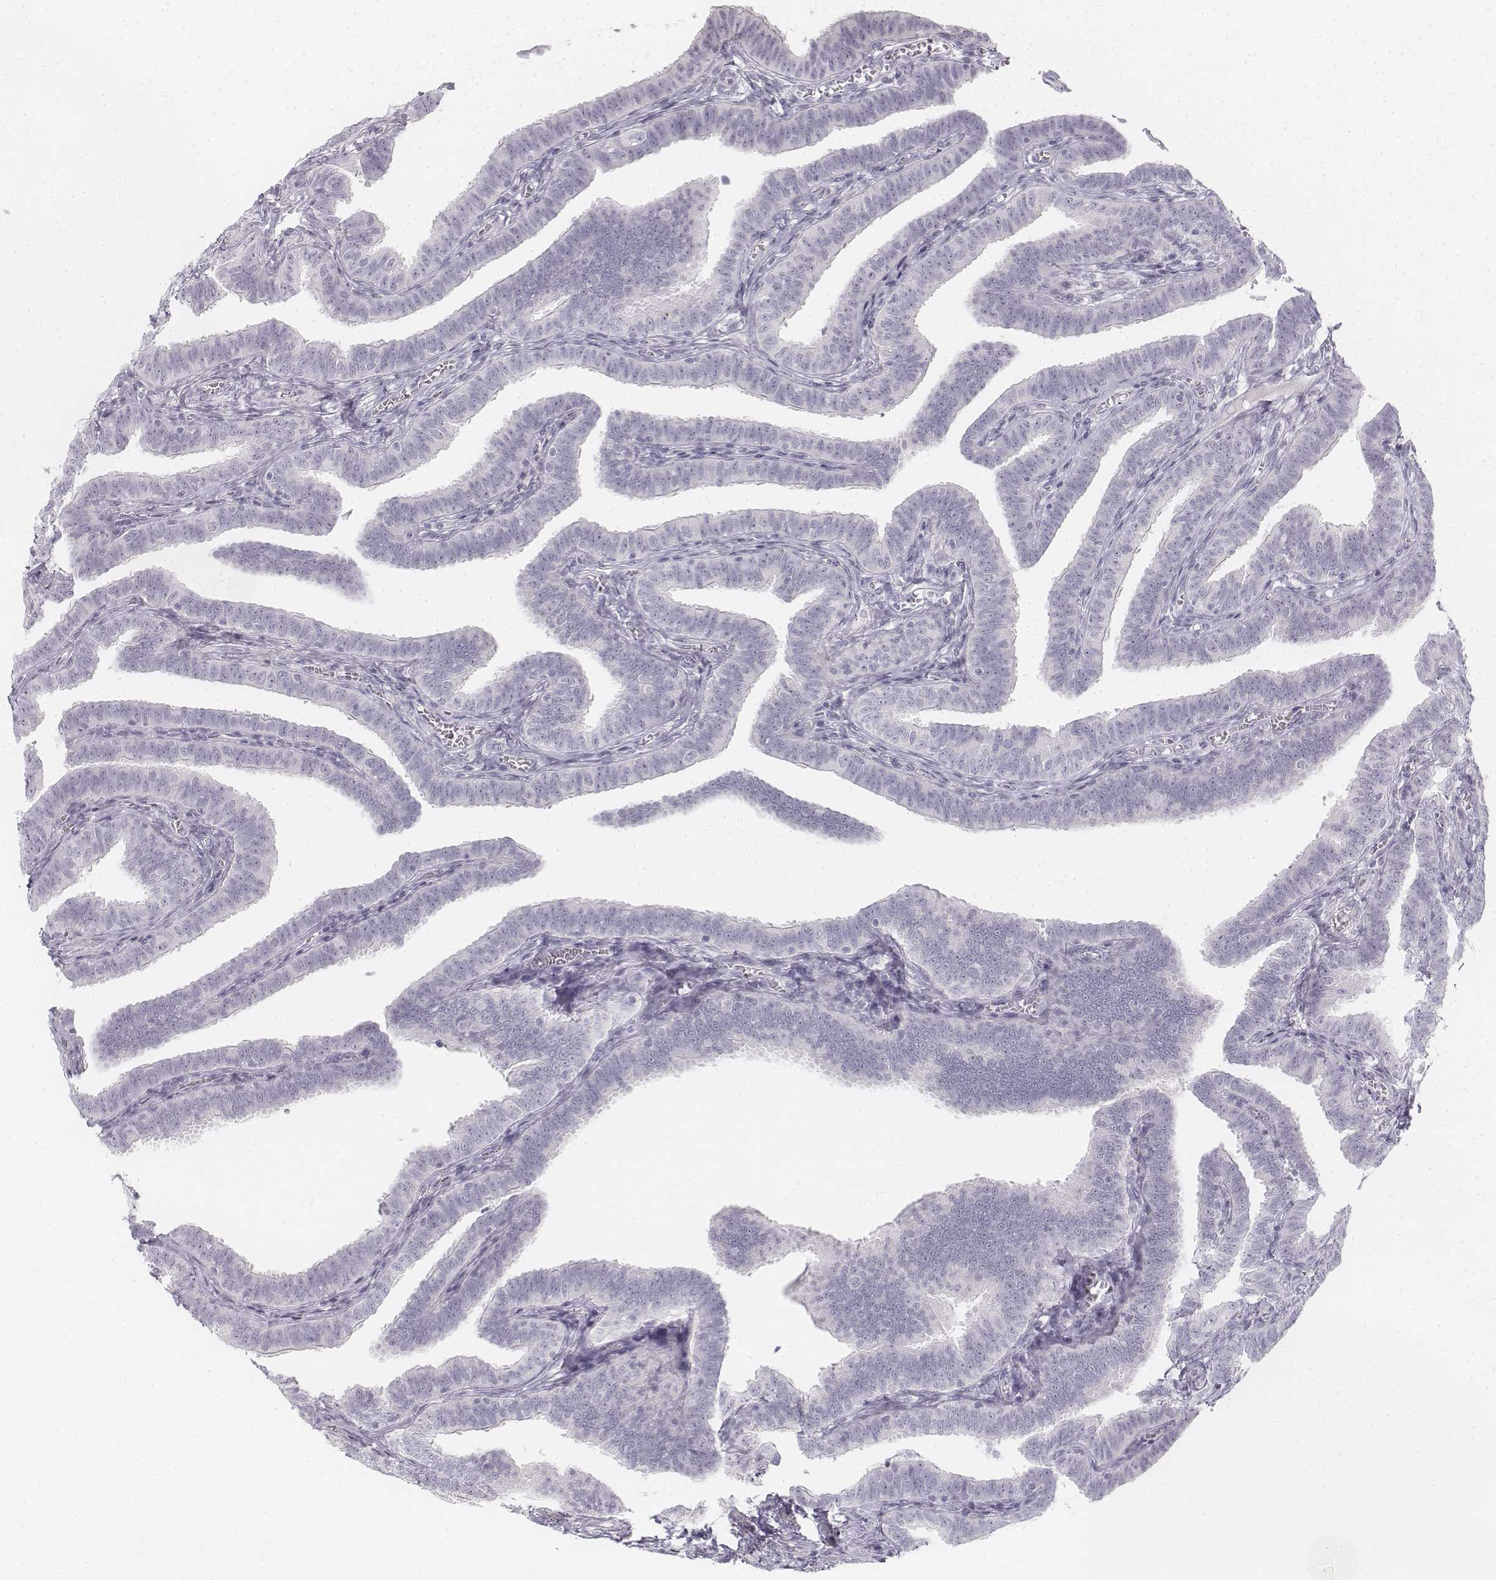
{"staining": {"intensity": "negative", "quantity": "none", "location": "none"}, "tissue": "fallopian tube", "cell_type": "Glandular cells", "image_type": "normal", "snomed": [{"axis": "morphology", "description": "Normal tissue, NOS"}, {"axis": "topography", "description": "Fallopian tube"}], "caption": "IHC of normal human fallopian tube exhibits no staining in glandular cells.", "gene": "KRT25", "patient": {"sex": "female", "age": 25}}